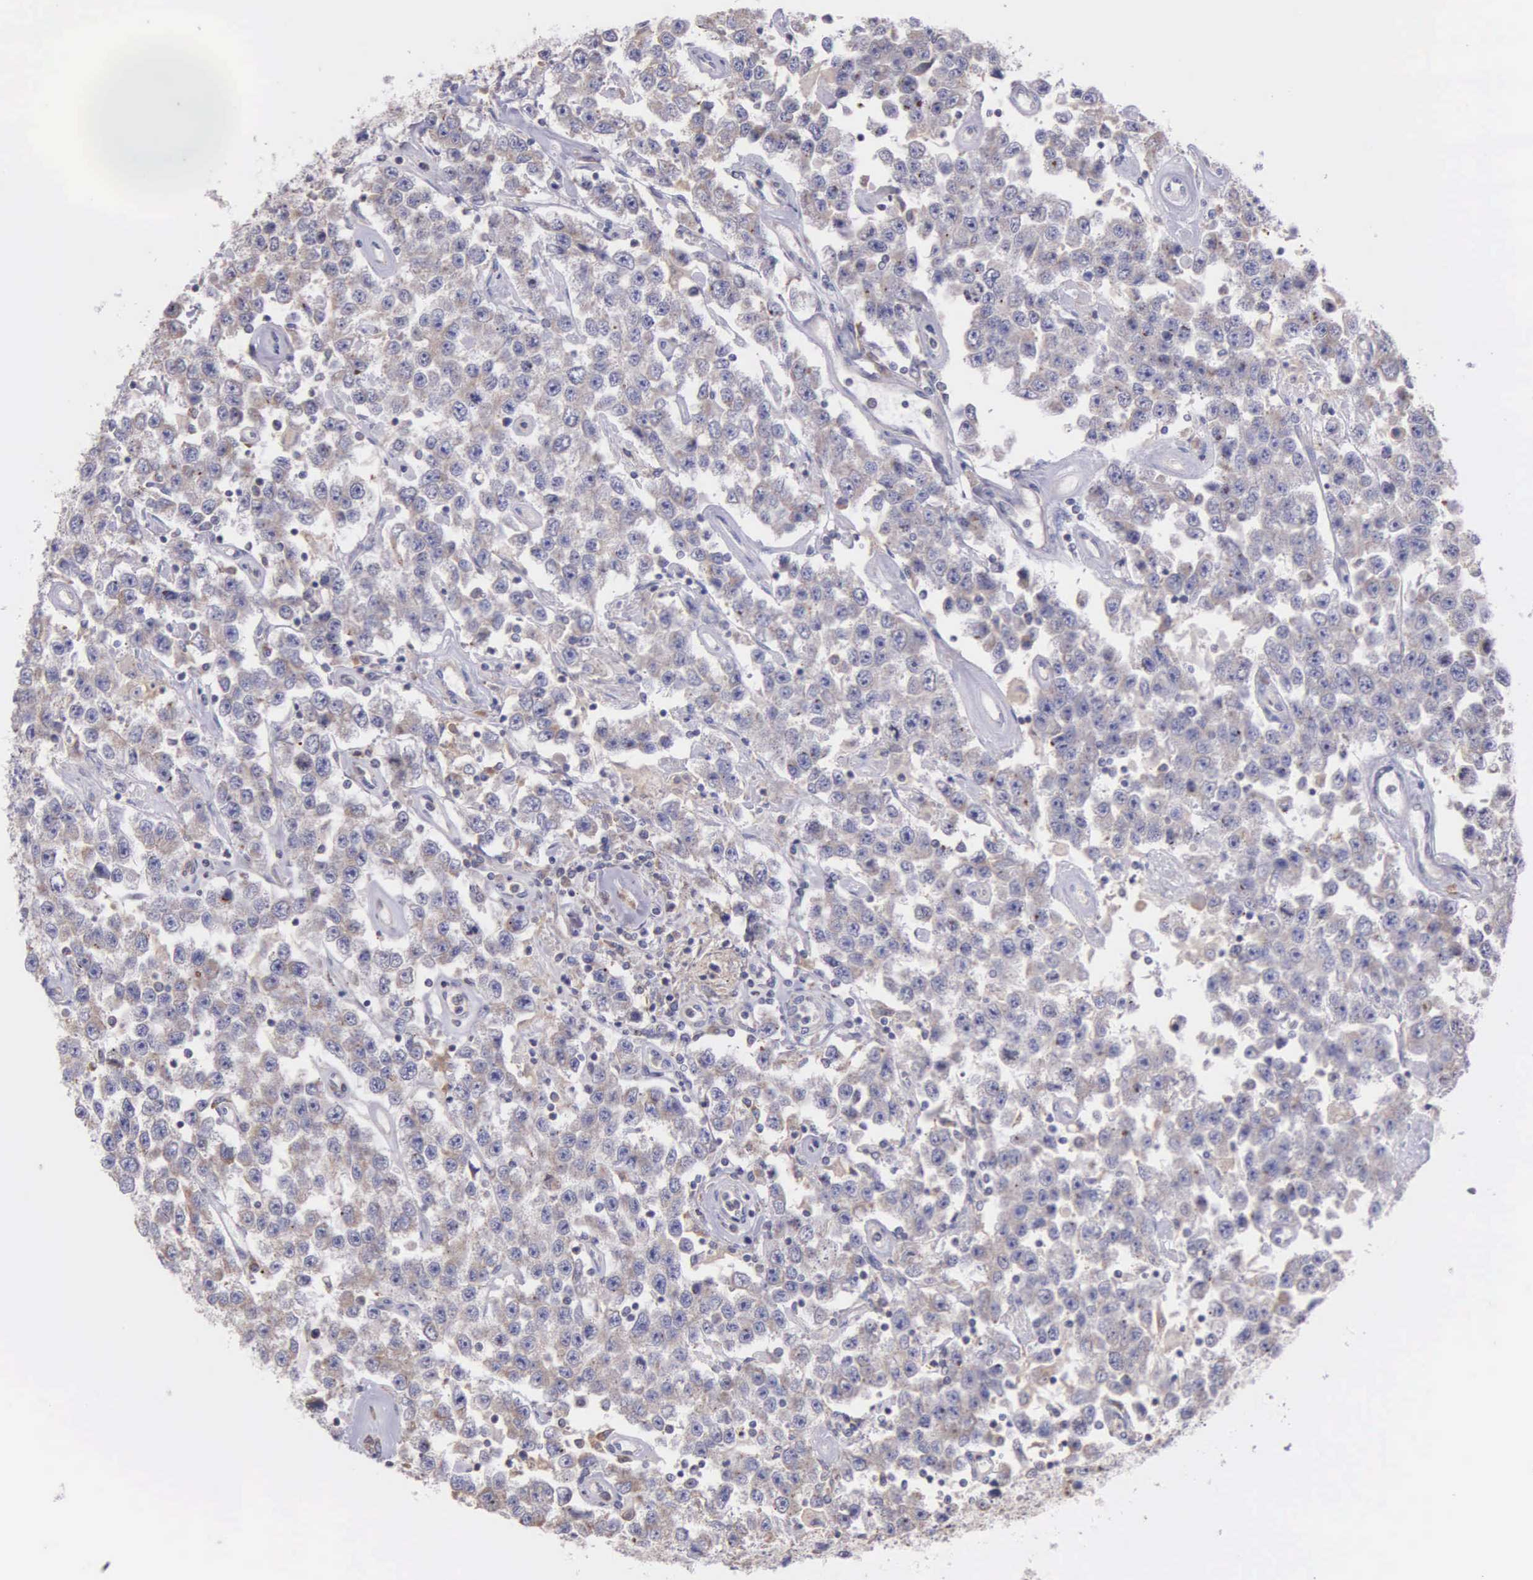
{"staining": {"intensity": "weak", "quantity": "25%-75%", "location": "cytoplasmic/membranous"}, "tissue": "testis cancer", "cell_type": "Tumor cells", "image_type": "cancer", "snomed": [{"axis": "morphology", "description": "Seminoma, NOS"}, {"axis": "topography", "description": "Testis"}], "caption": "IHC of seminoma (testis) exhibits low levels of weak cytoplasmic/membranous expression in approximately 25%-75% of tumor cells. Using DAB (3,3'-diaminobenzidine) (brown) and hematoxylin (blue) stains, captured at high magnification using brightfield microscopy.", "gene": "MIA2", "patient": {"sex": "male", "age": 52}}